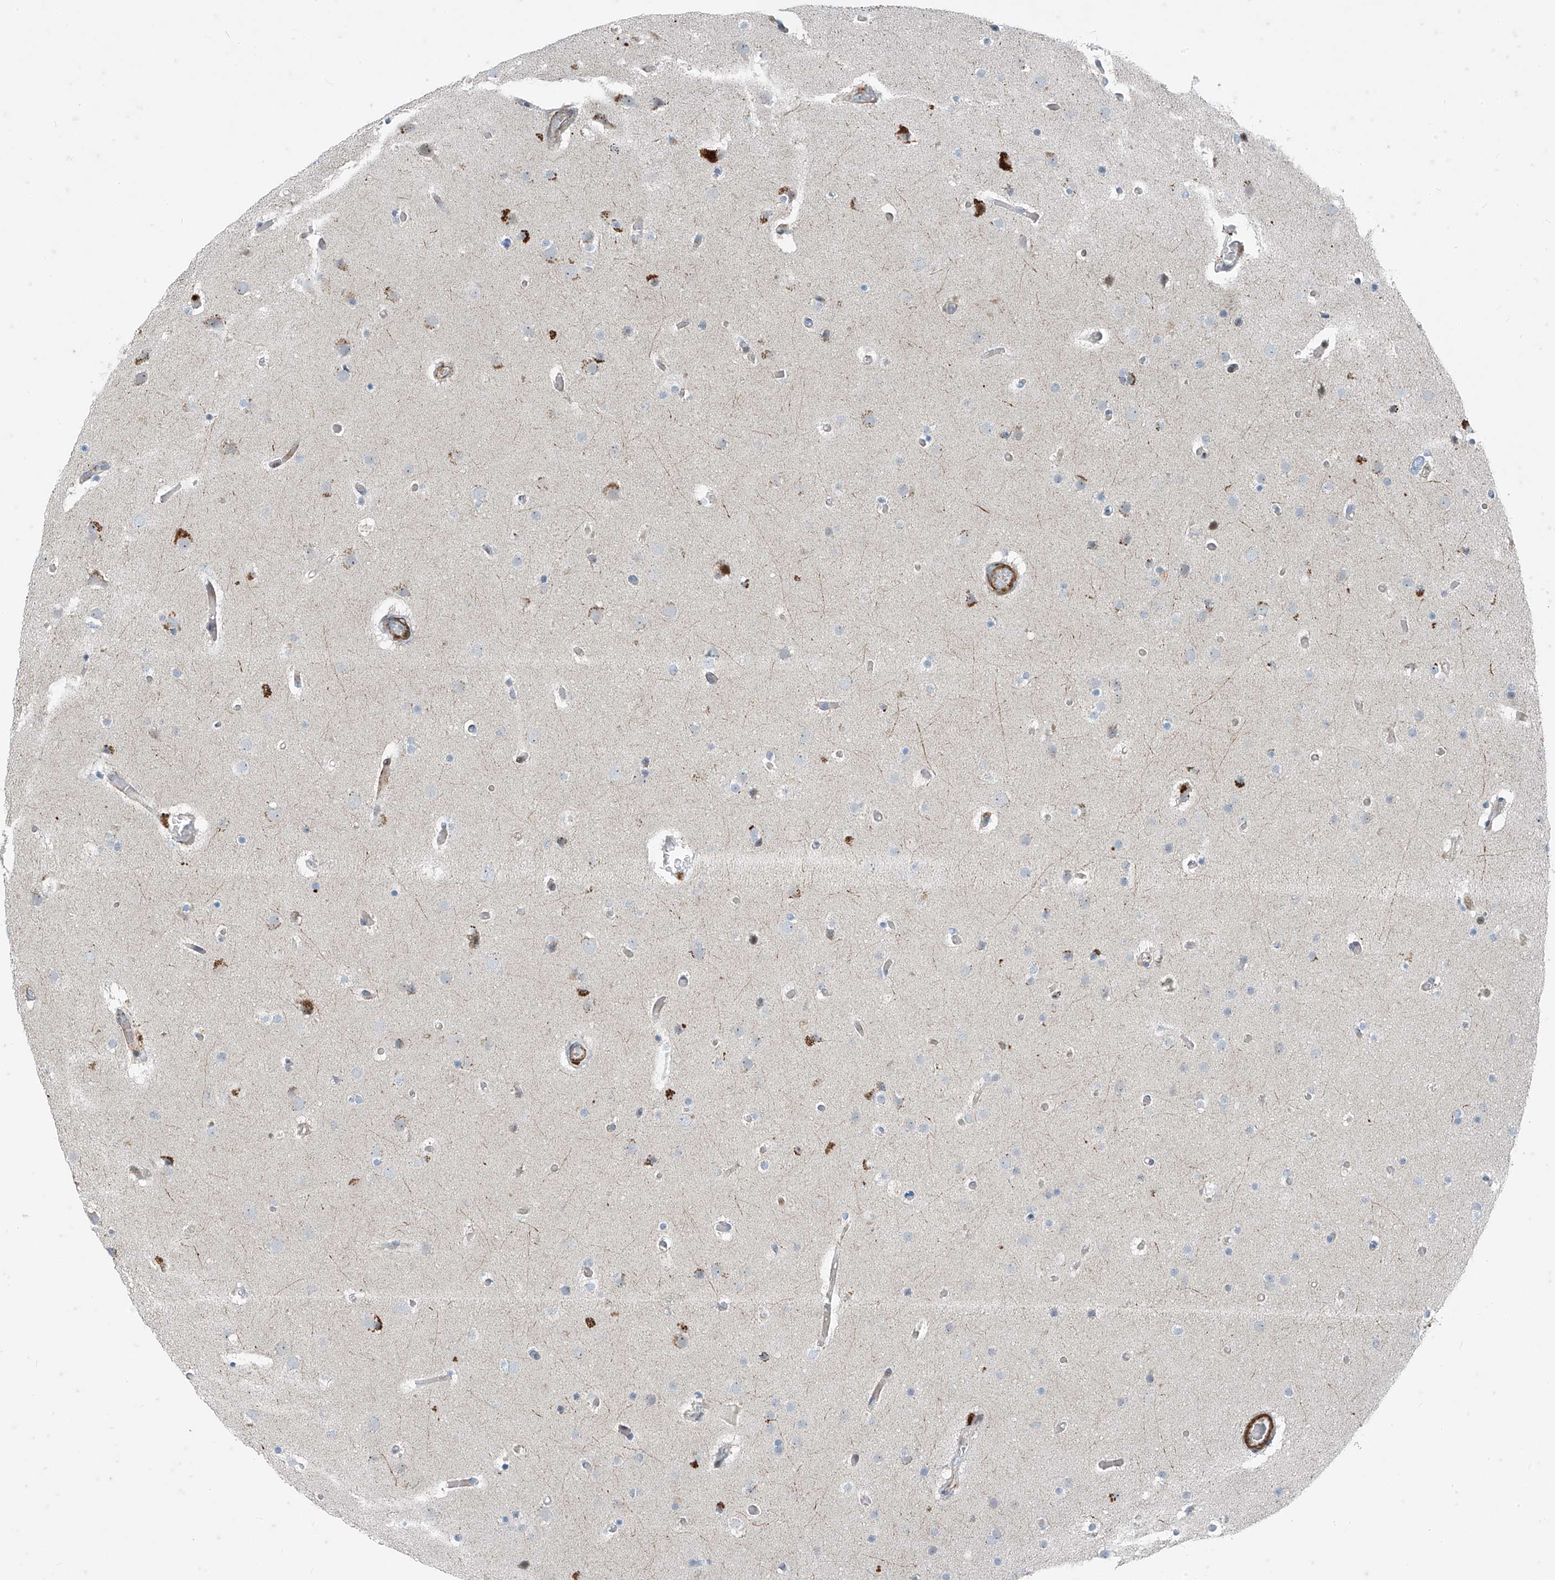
{"staining": {"intensity": "negative", "quantity": "none", "location": "none"}, "tissue": "glioma", "cell_type": "Tumor cells", "image_type": "cancer", "snomed": [{"axis": "morphology", "description": "Glioma, malignant, High grade"}, {"axis": "topography", "description": "Cerebral cortex"}], "caption": "Tumor cells show no significant protein staining in glioma.", "gene": "PPCS", "patient": {"sex": "female", "age": 36}}